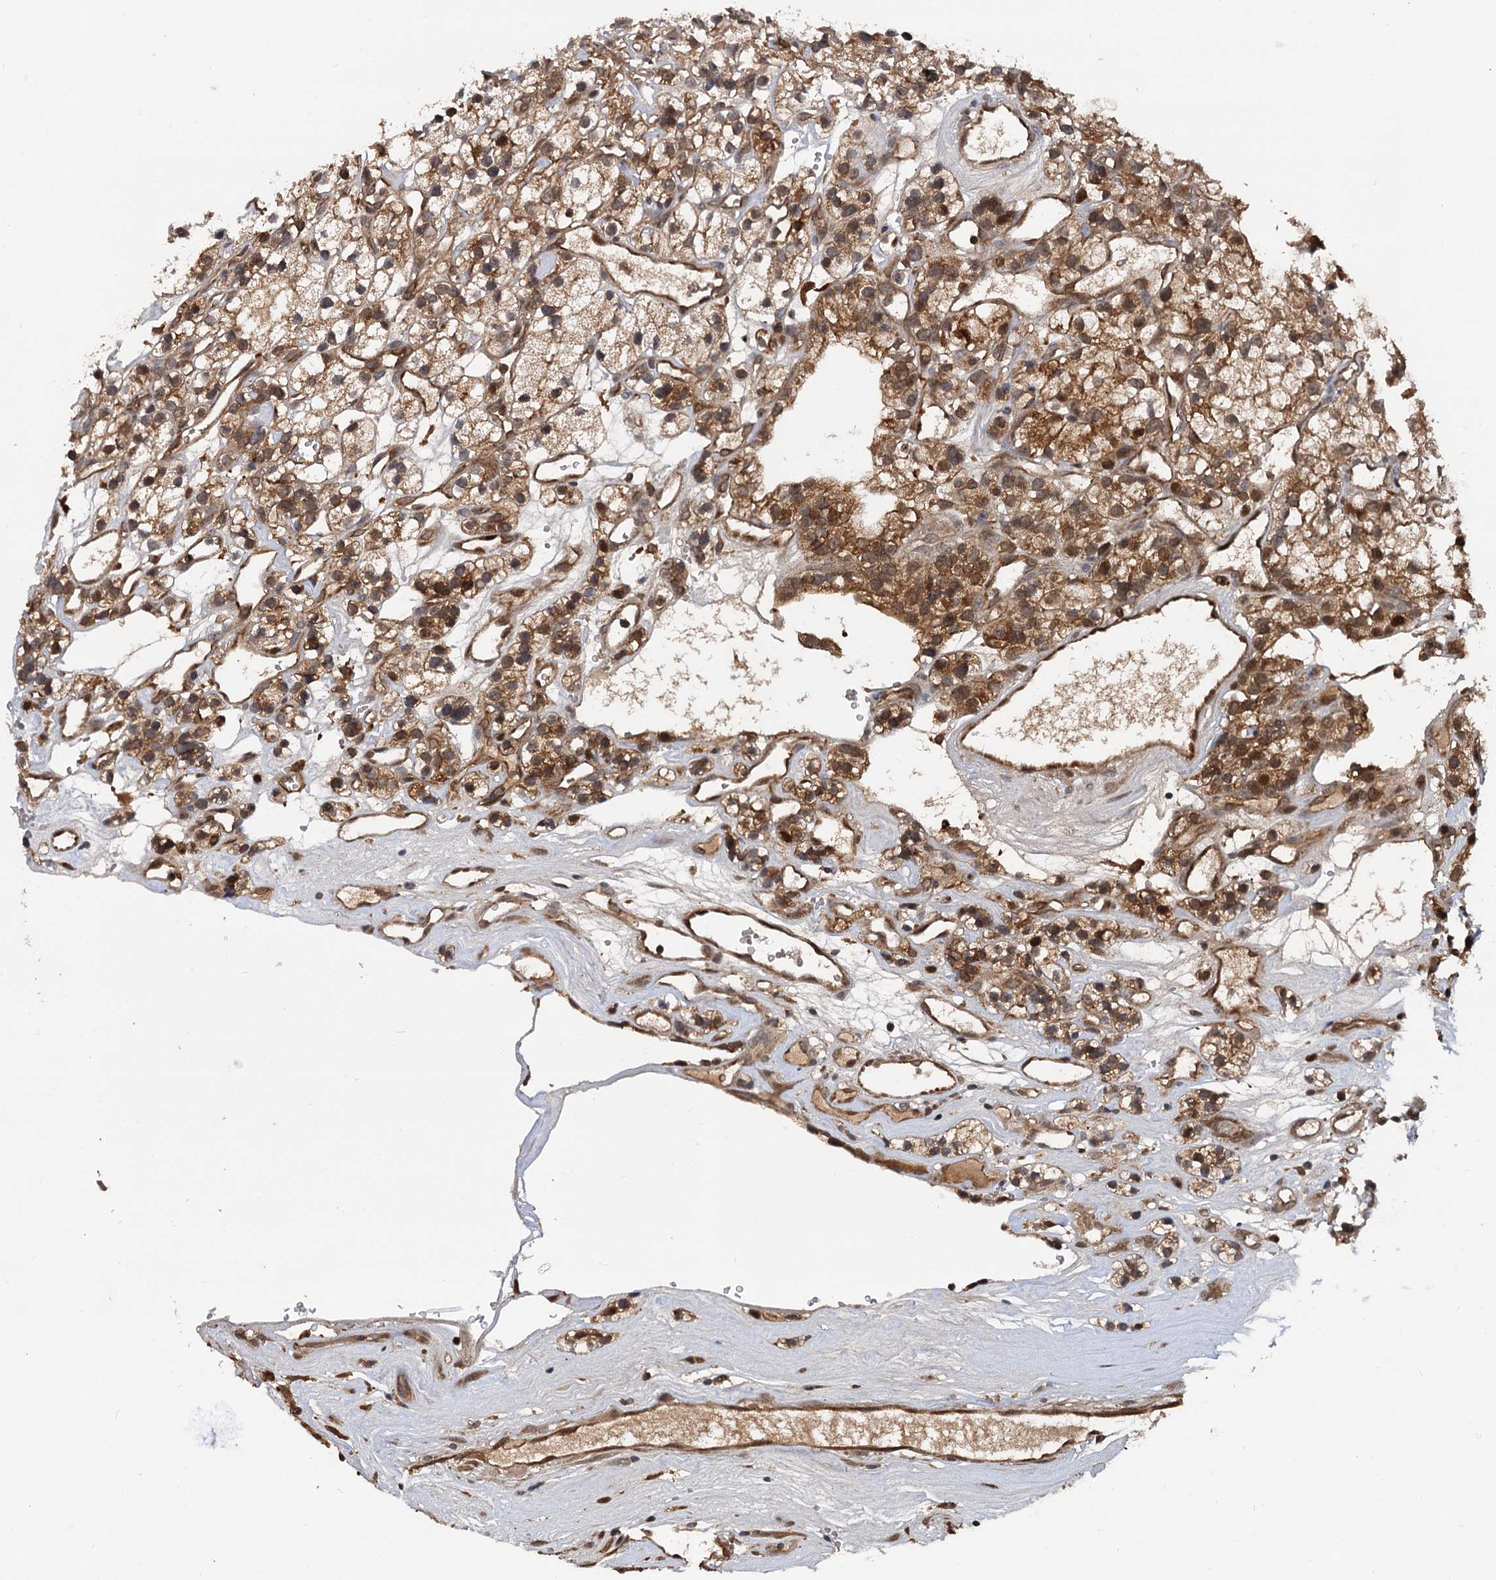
{"staining": {"intensity": "moderate", "quantity": ">75%", "location": "cytoplasmic/membranous"}, "tissue": "renal cancer", "cell_type": "Tumor cells", "image_type": "cancer", "snomed": [{"axis": "morphology", "description": "Adenocarcinoma, NOS"}, {"axis": "topography", "description": "Kidney"}], "caption": "There is medium levels of moderate cytoplasmic/membranous positivity in tumor cells of adenocarcinoma (renal), as demonstrated by immunohistochemical staining (brown color).", "gene": "SELENOP", "patient": {"sex": "female", "age": 57}}